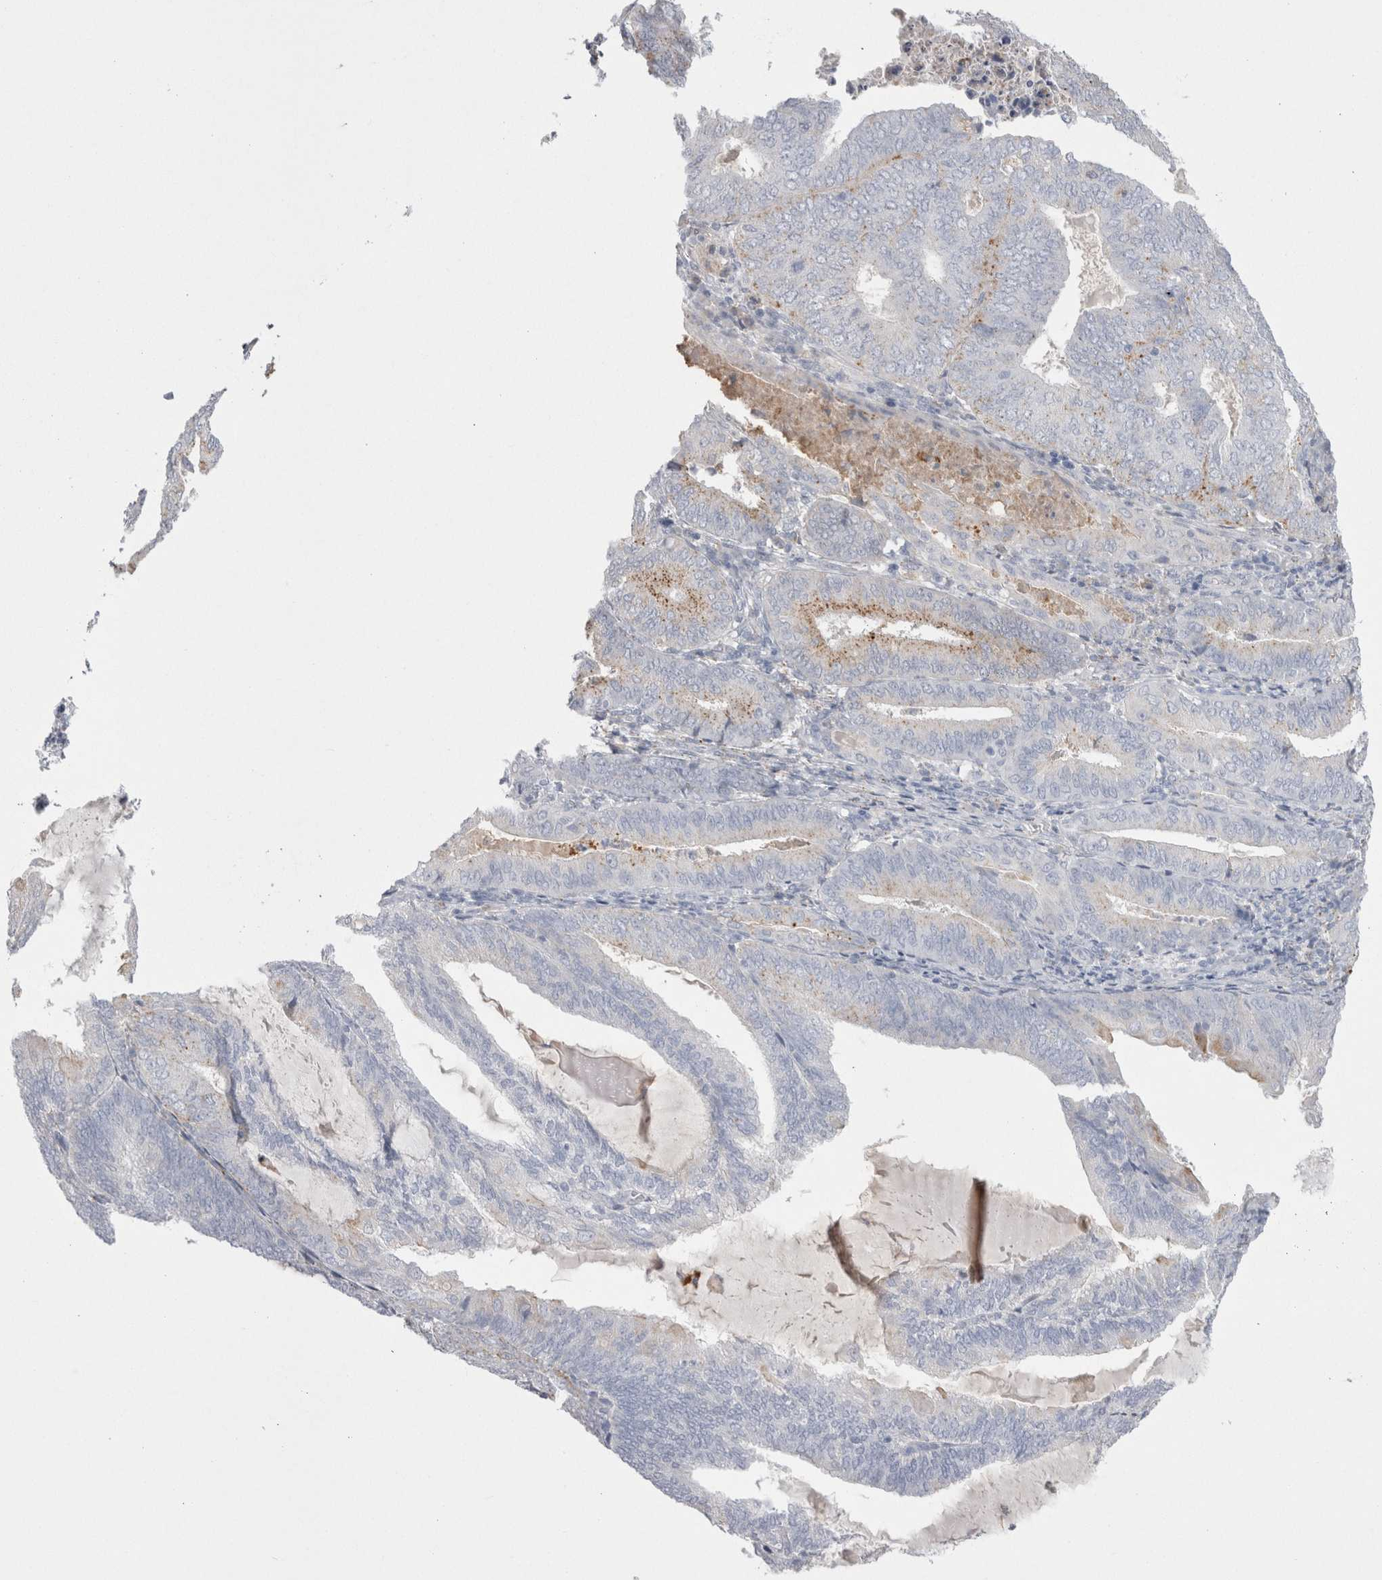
{"staining": {"intensity": "weak", "quantity": "<25%", "location": "cytoplasmic/membranous"}, "tissue": "endometrial cancer", "cell_type": "Tumor cells", "image_type": "cancer", "snomed": [{"axis": "morphology", "description": "Adenocarcinoma, NOS"}, {"axis": "topography", "description": "Endometrium"}], "caption": "IHC image of neoplastic tissue: human endometrial adenocarcinoma stained with DAB (3,3'-diaminobenzidine) exhibits no significant protein positivity in tumor cells.", "gene": "EPDR1", "patient": {"sex": "female", "age": 81}}